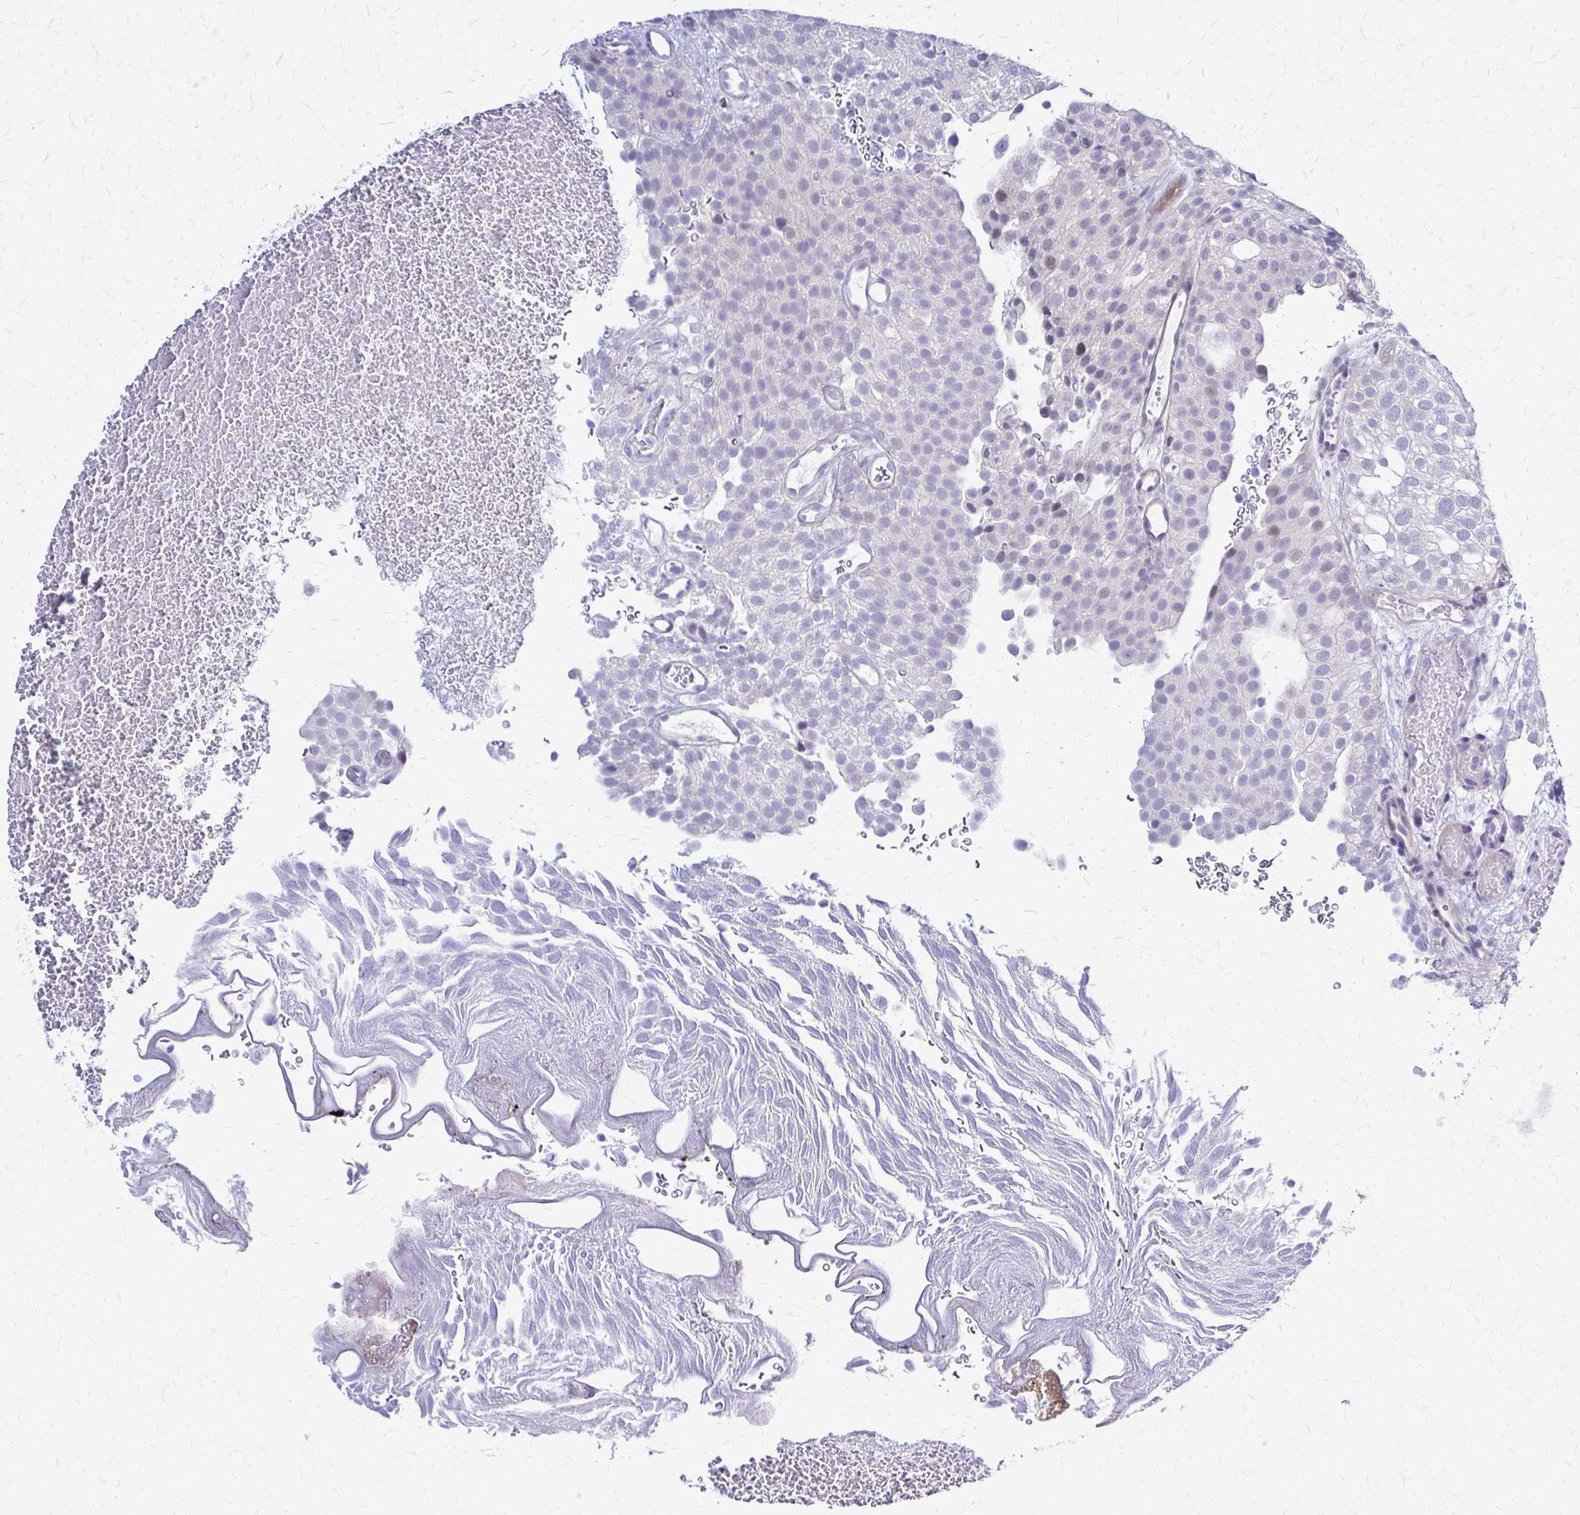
{"staining": {"intensity": "negative", "quantity": "none", "location": "none"}, "tissue": "urothelial cancer", "cell_type": "Tumor cells", "image_type": "cancer", "snomed": [{"axis": "morphology", "description": "Urothelial carcinoma, Low grade"}, {"axis": "topography", "description": "Urinary bladder"}], "caption": "Immunohistochemical staining of urothelial cancer exhibits no significant expression in tumor cells.", "gene": "RHOBTB2", "patient": {"sex": "male", "age": 78}}